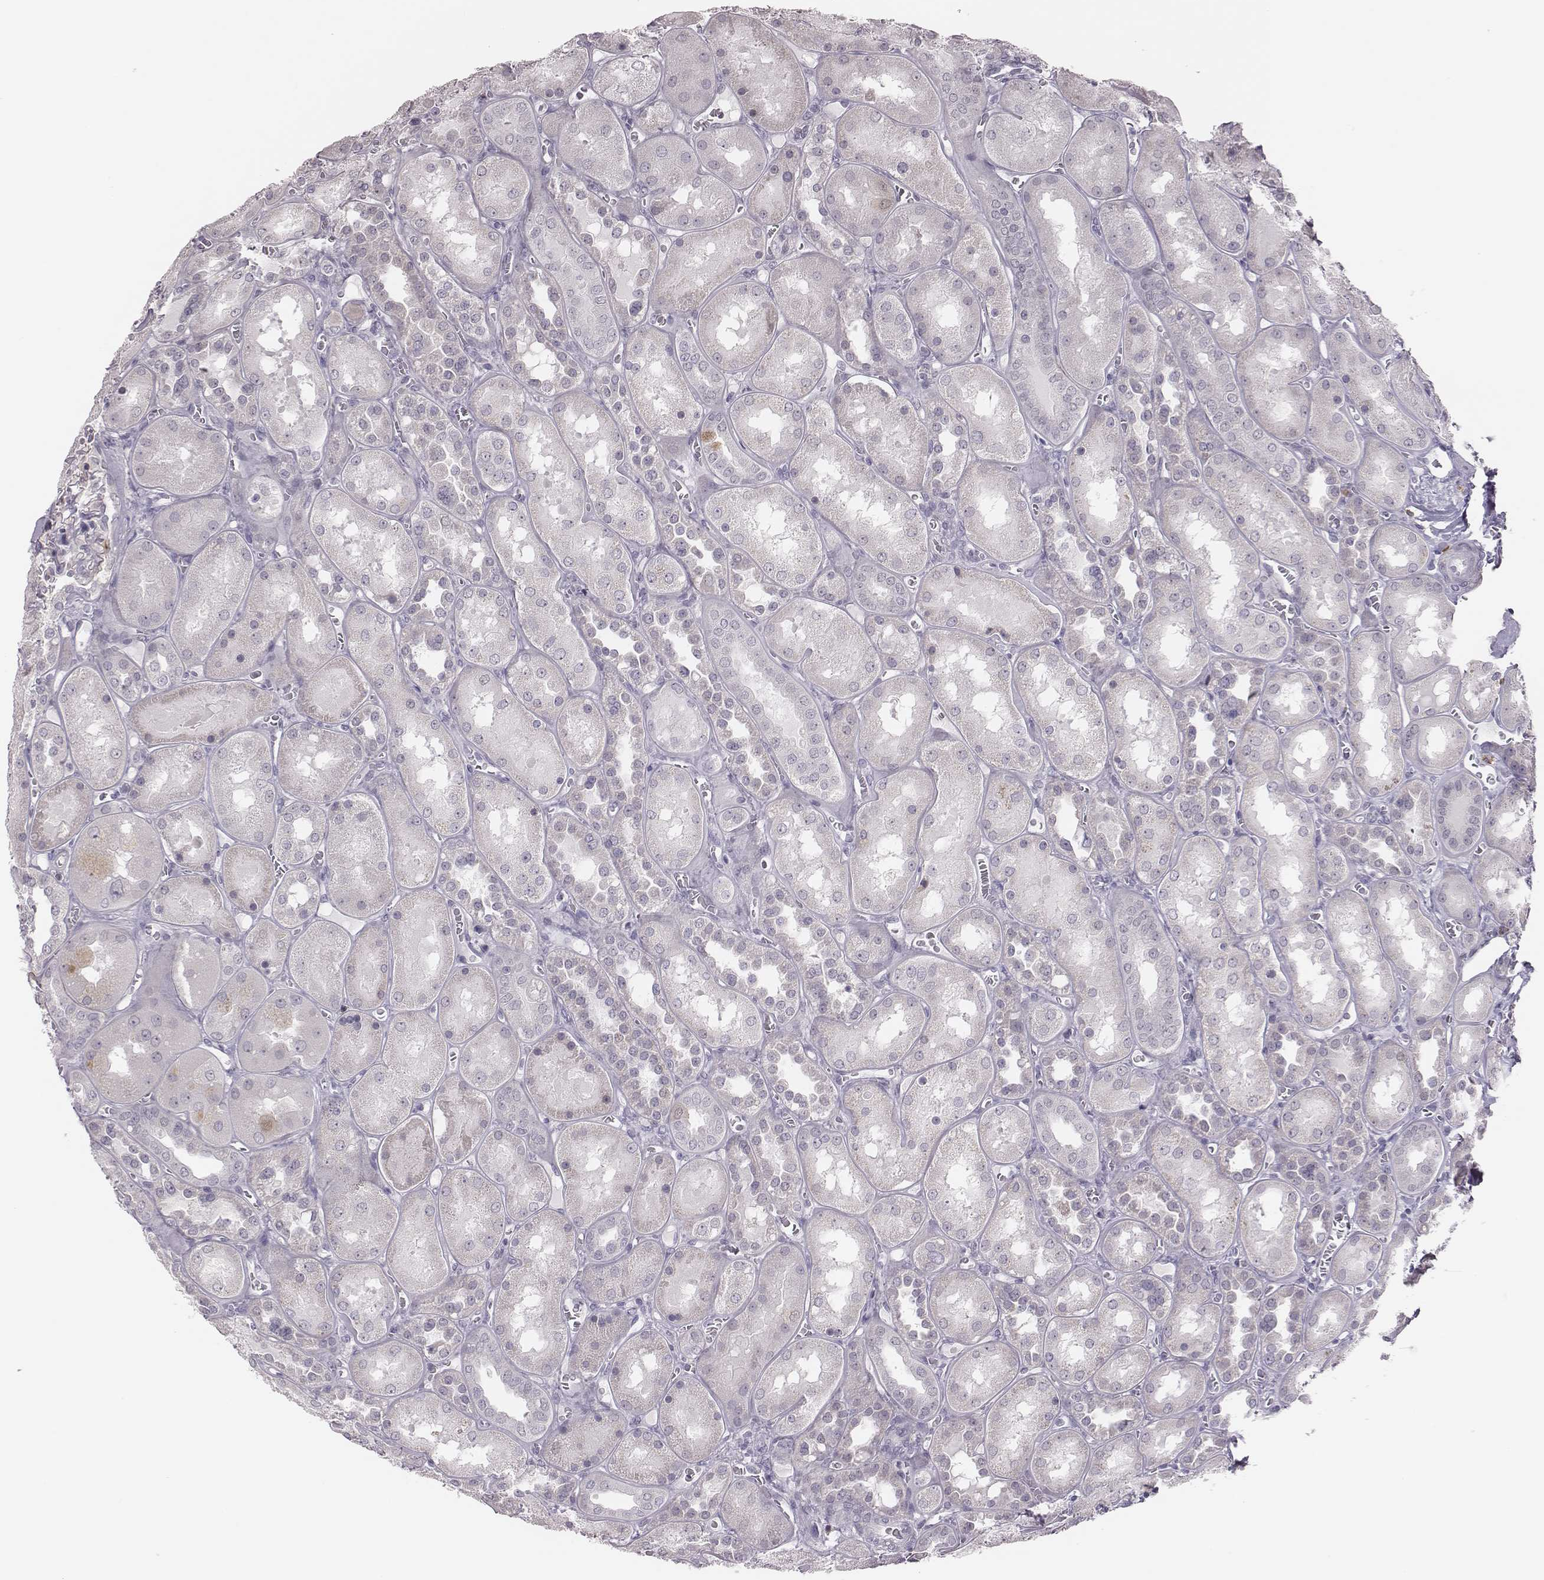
{"staining": {"intensity": "negative", "quantity": "none", "location": "none"}, "tissue": "kidney", "cell_type": "Cells in glomeruli", "image_type": "normal", "snomed": [{"axis": "morphology", "description": "Normal tissue, NOS"}, {"axis": "topography", "description": "Kidney"}], "caption": "Immunohistochemical staining of normal human kidney reveals no significant expression in cells in glomeruli.", "gene": "PBK", "patient": {"sex": "male", "age": 73}}